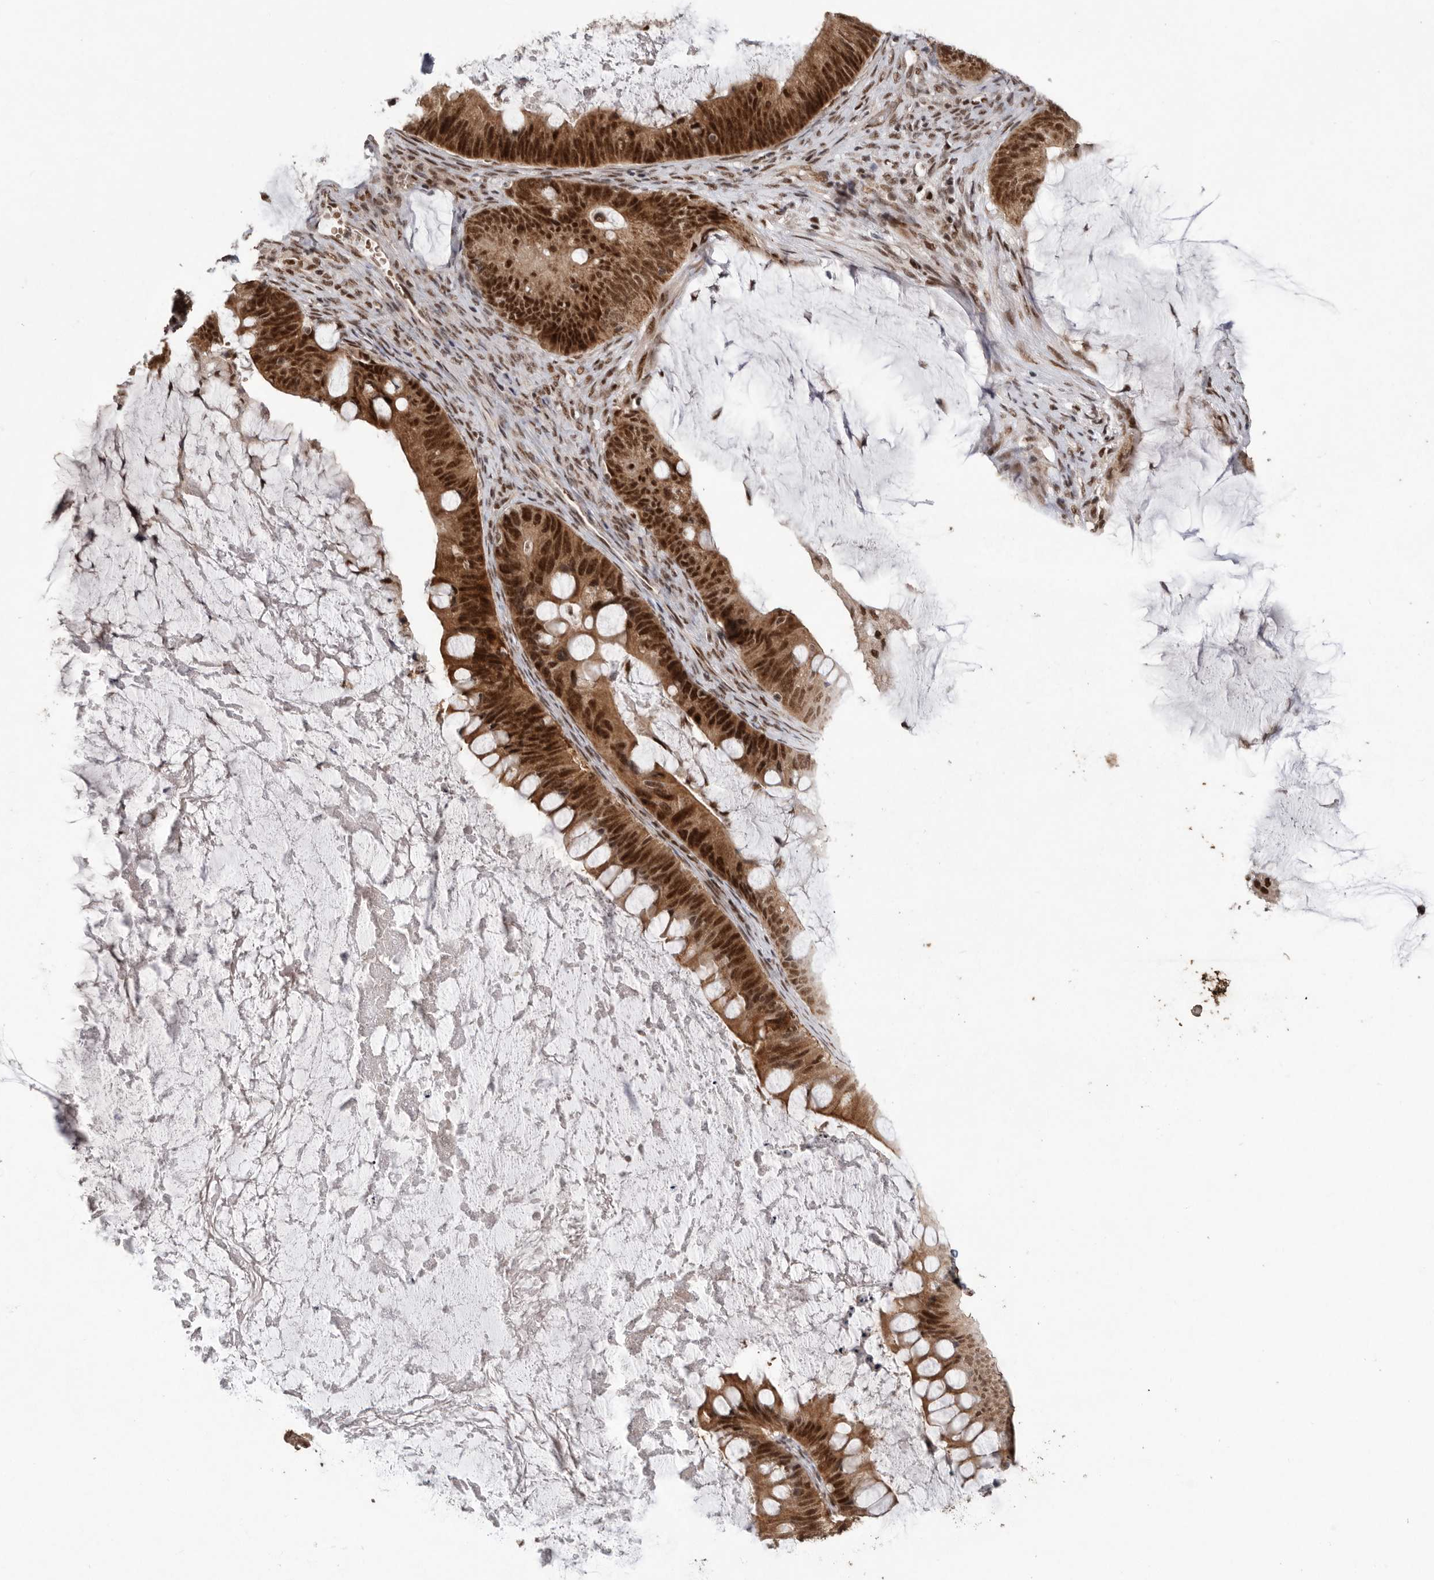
{"staining": {"intensity": "strong", "quantity": ">75%", "location": "cytoplasmic/membranous,nuclear"}, "tissue": "ovarian cancer", "cell_type": "Tumor cells", "image_type": "cancer", "snomed": [{"axis": "morphology", "description": "Cystadenocarcinoma, mucinous, NOS"}, {"axis": "topography", "description": "Ovary"}], "caption": "Human ovarian cancer (mucinous cystadenocarcinoma) stained with a protein marker shows strong staining in tumor cells.", "gene": "PPP1R10", "patient": {"sex": "female", "age": 61}}